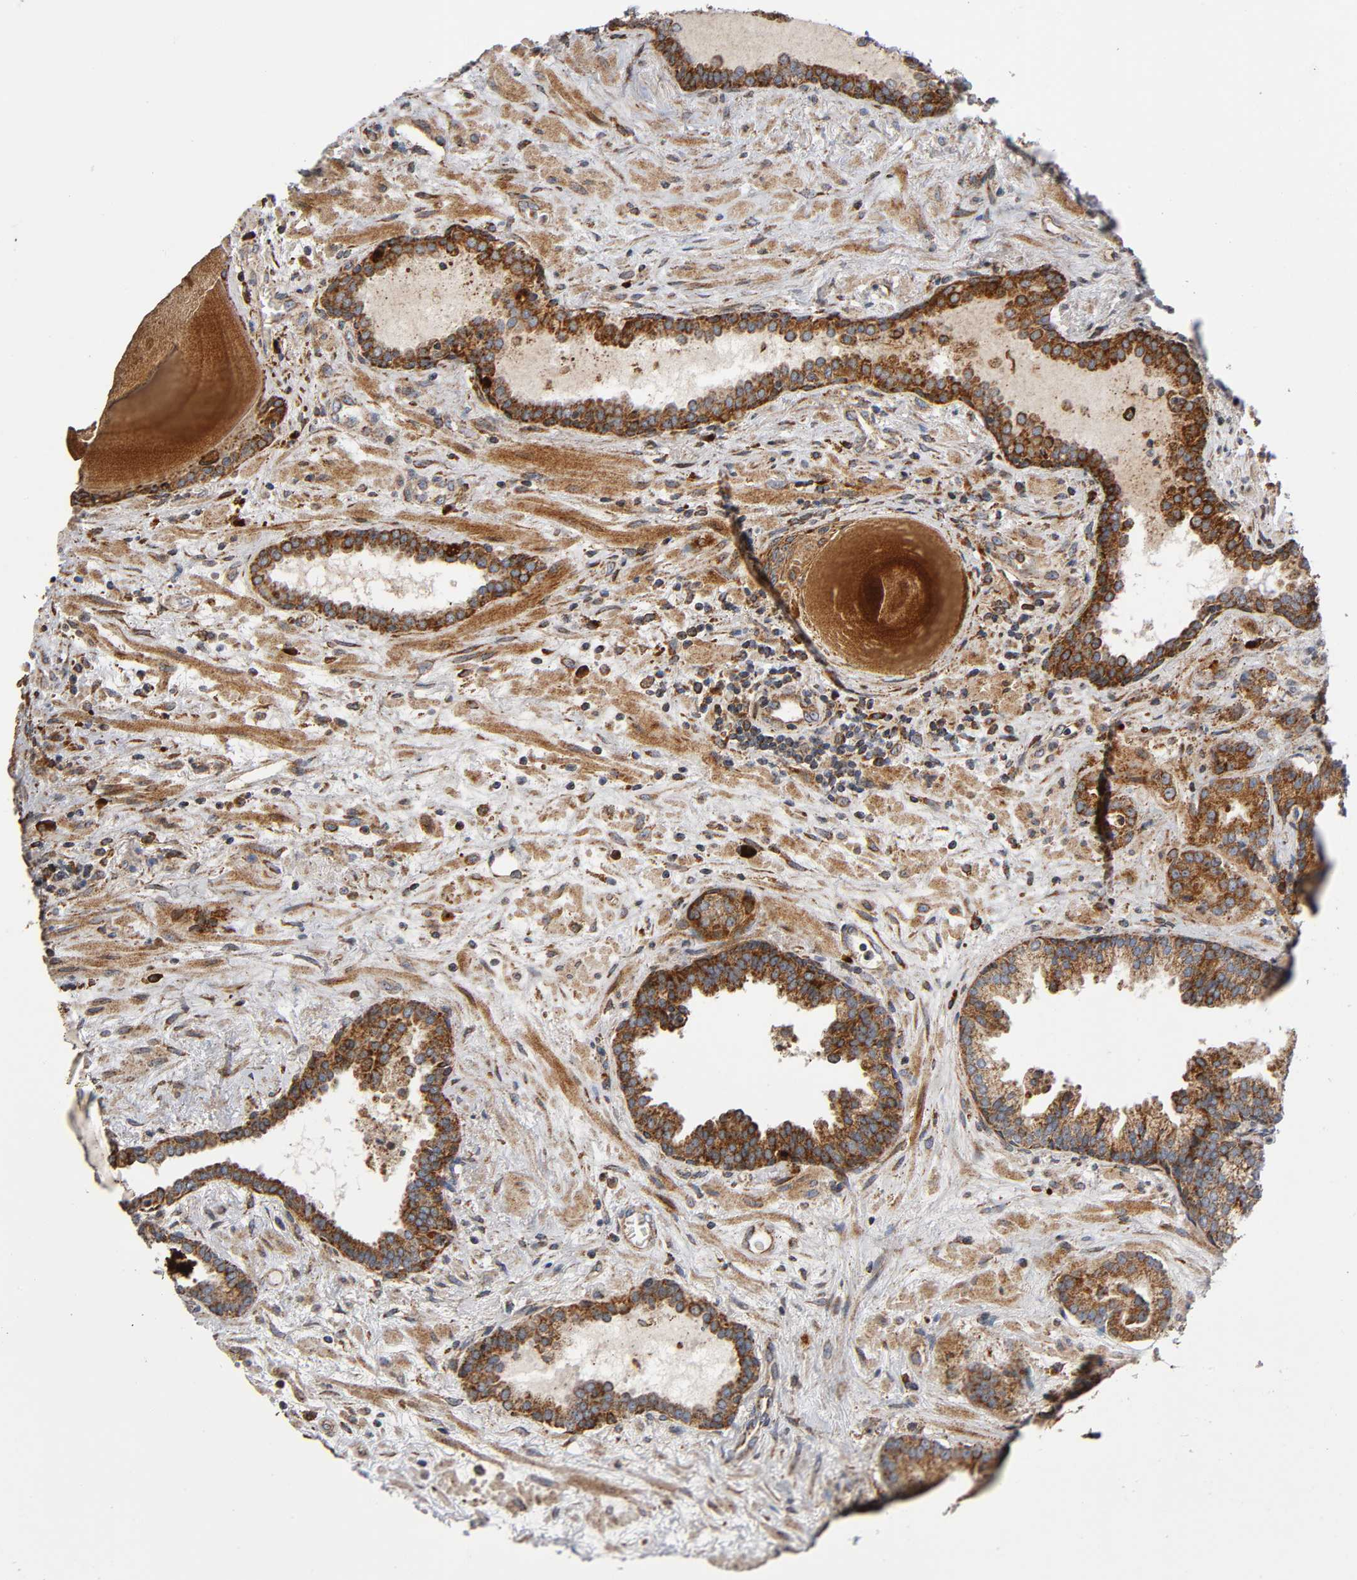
{"staining": {"intensity": "moderate", "quantity": ">75%", "location": "cytoplasmic/membranous"}, "tissue": "prostate cancer", "cell_type": "Tumor cells", "image_type": "cancer", "snomed": [{"axis": "morphology", "description": "Adenocarcinoma, Low grade"}, {"axis": "topography", "description": "Prostate"}], "caption": "Prostate cancer (adenocarcinoma (low-grade)) stained for a protein (brown) shows moderate cytoplasmic/membranous positive staining in about >75% of tumor cells.", "gene": "MAP3K1", "patient": {"sex": "male", "age": 63}}